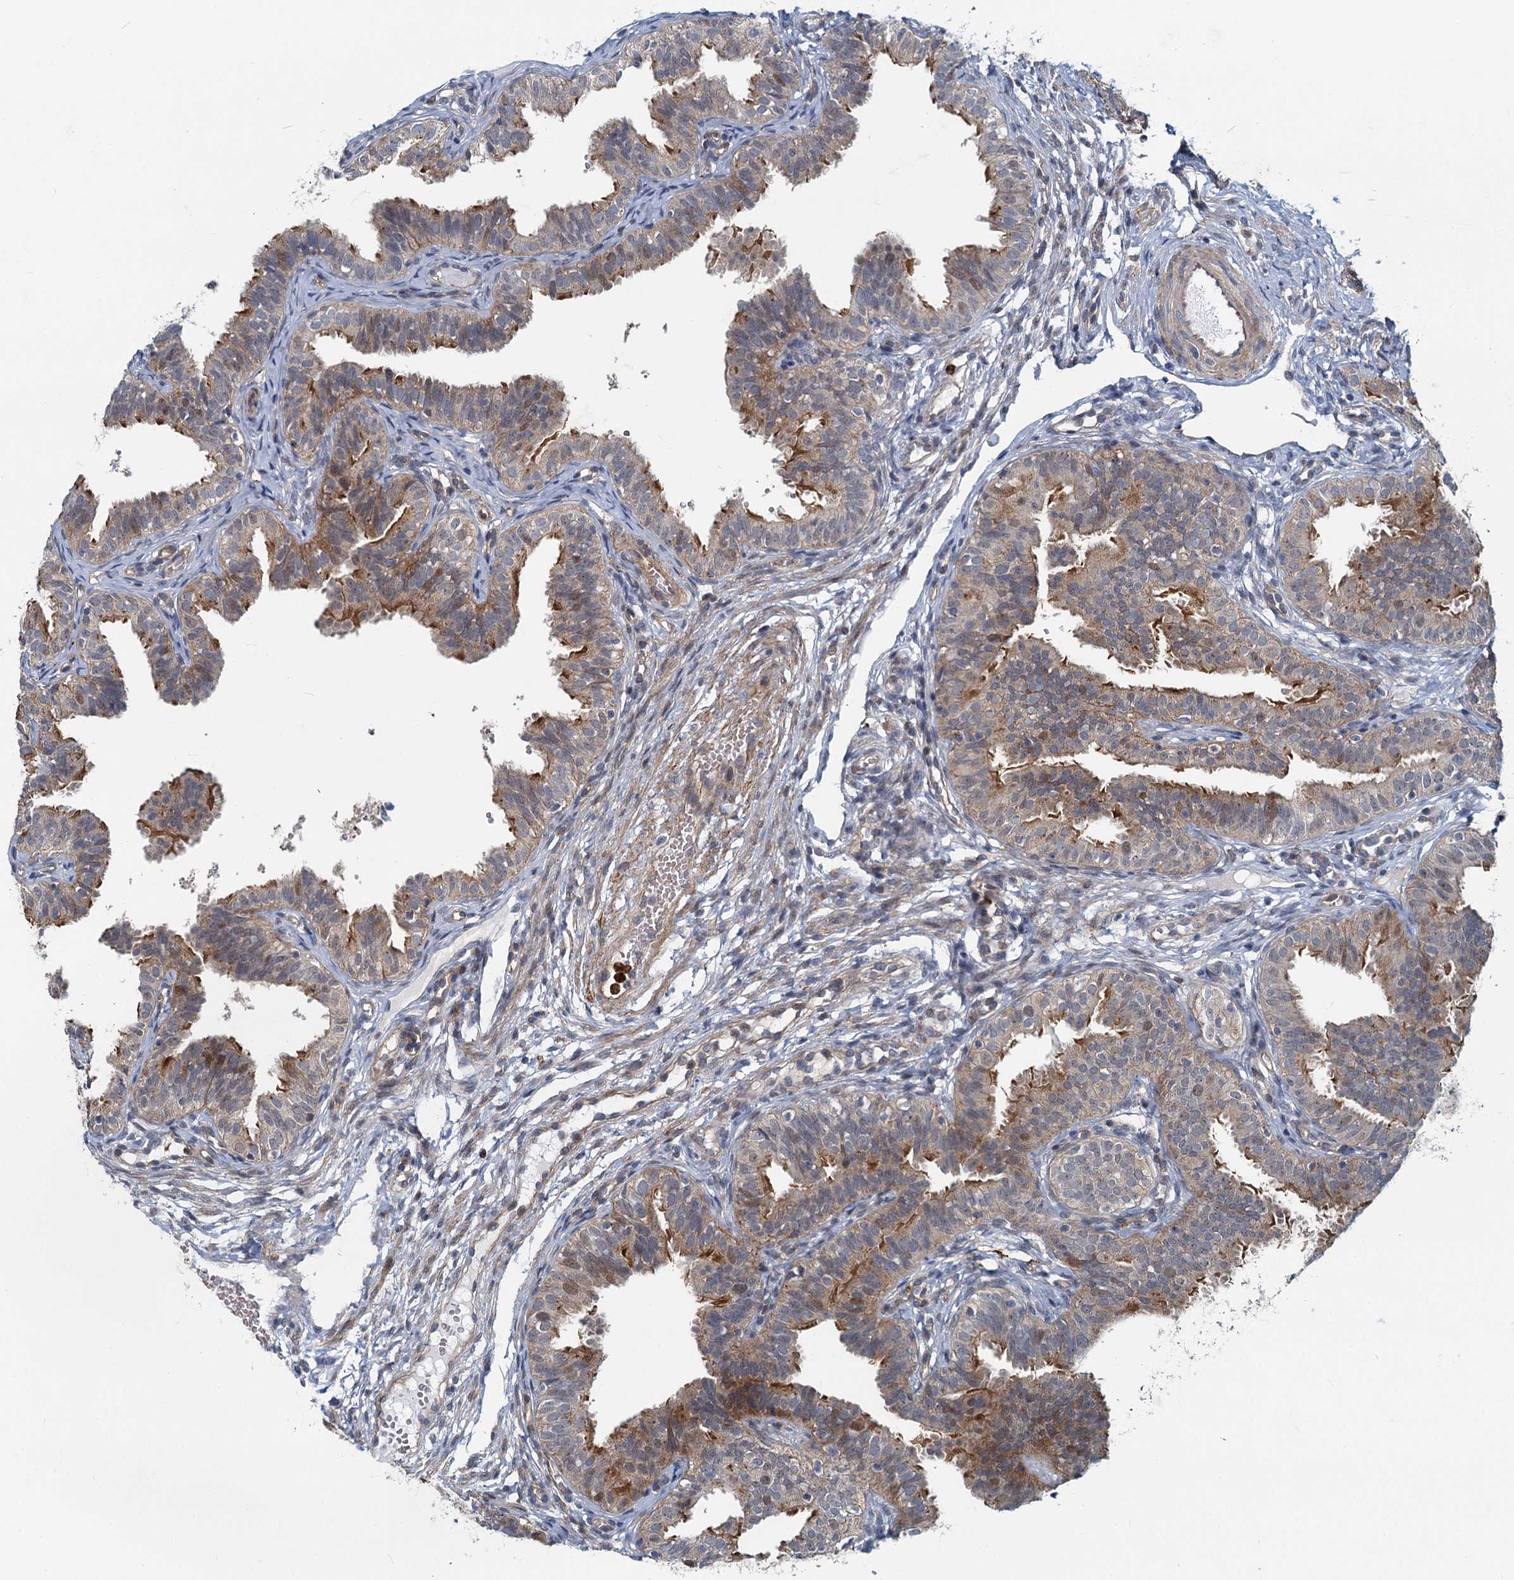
{"staining": {"intensity": "moderate", "quantity": "25%-75%", "location": "cytoplasmic/membranous"}, "tissue": "fallopian tube", "cell_type": "Glandular cells", "image_type": "normal", "snomed": [{"axis": "morphology", "description": "Normal tissue, NOS"}, {"axis": "topography", "description": "Fallopian tube"}], "caption": "A medium amount of moderate cytoplasmic/membranous staining is appreciated in approximately 25%-75% of glandular cells in normal fallopian tube. (brown staining indicates protein expression, while blue staining denotes nuclei).", "gene": "ADCY2", "patient": {"sex": "female", "age": 35}}